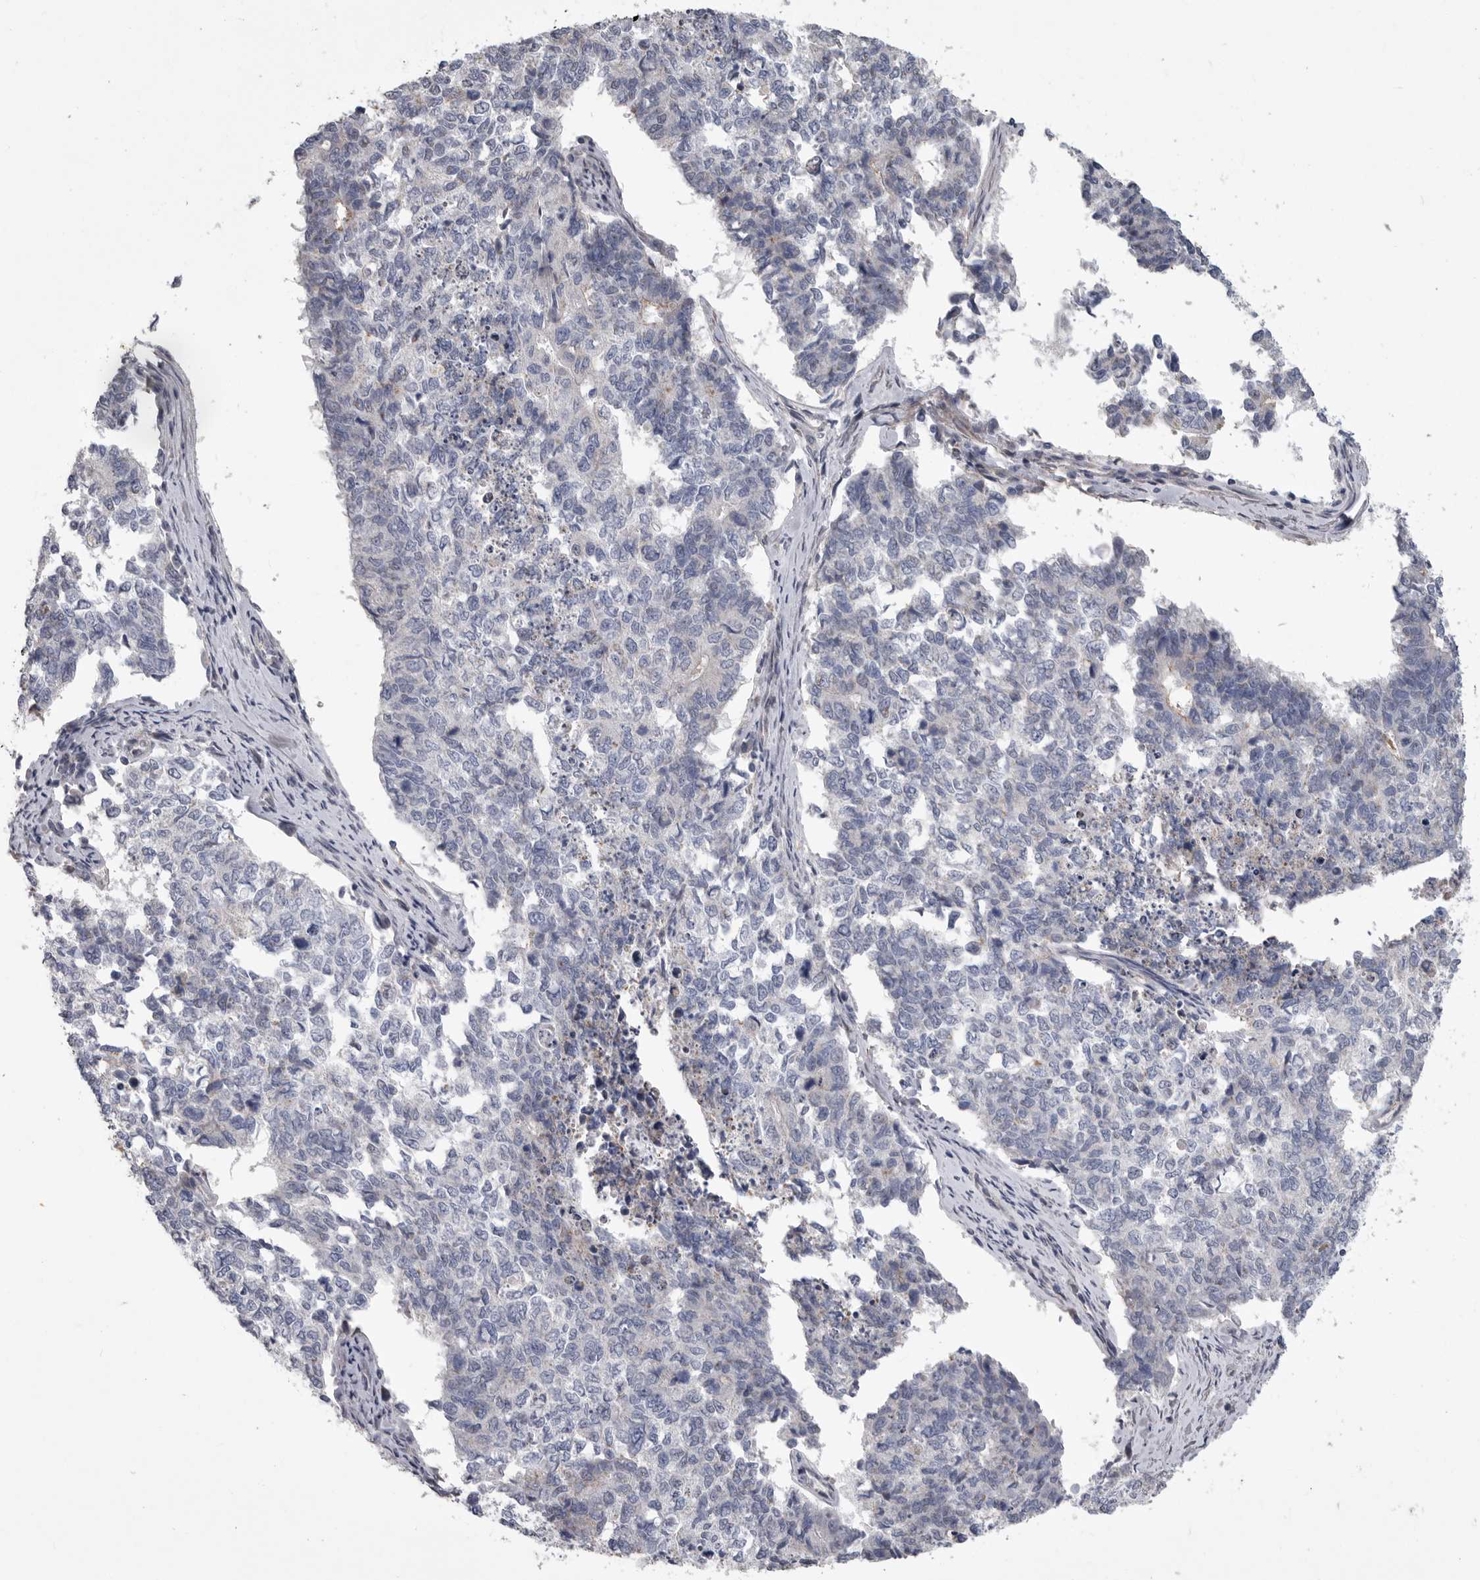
{"staining": {"intensity": "negative", "quantity": "none", "location": "none"}, "tissue": "cervical cancer", "cell_type": "Tumor cells", "image_type": "cancer", "snomed": [{"axis": "morphology", "description": "Squamous cell carcinoma, NOS"}, {"axis": "topography", "description": "Cervix"}], "caption": "Protein analysis of cervical cancer demonstrates no significant staining in tumor cells.", "gene": "CRP", "patient": {"sex": "female", "age": 63}}